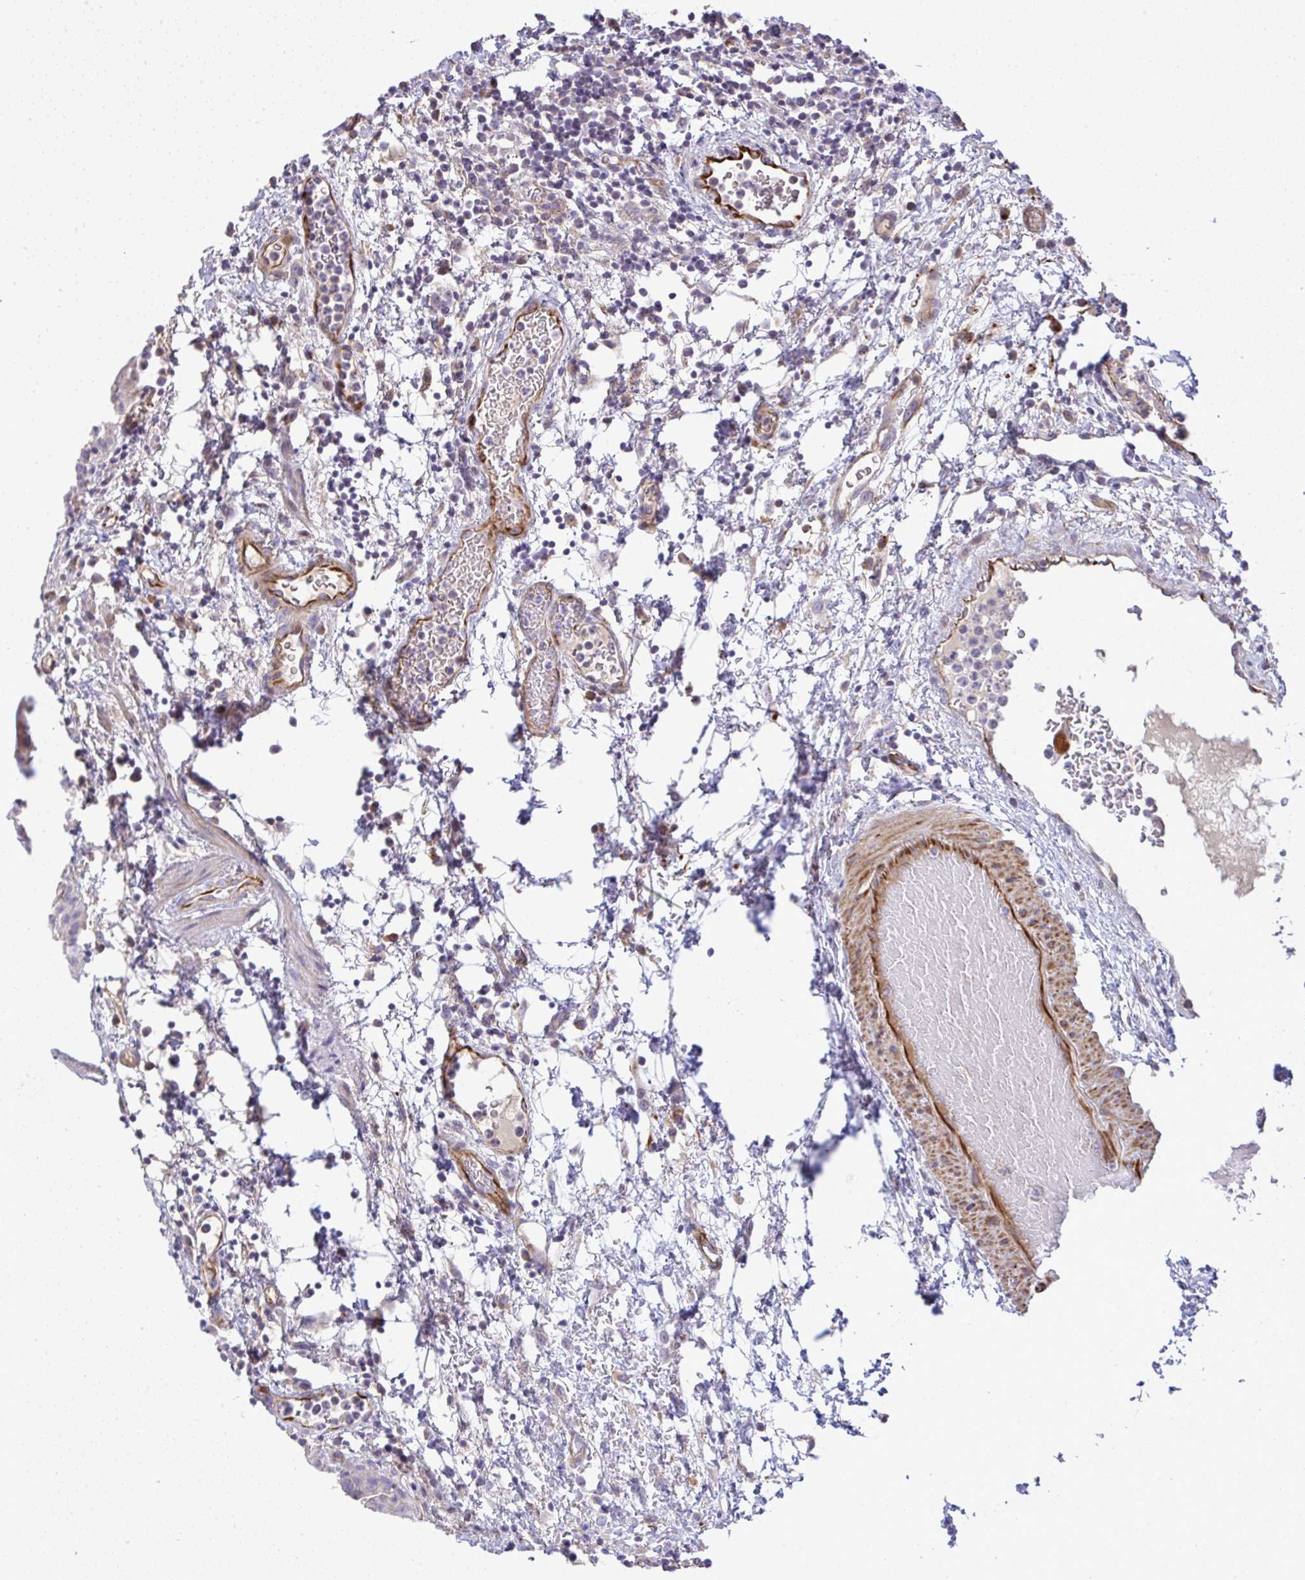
{"staining": {"intensity": "weak", "quantity": "25%-75%", "location": "cytoplasmic/membranous"}, "tissue": "urinary bladder", "cell_type": "Urothelial cells", "image_type": "normal", "snomed": [{"axis": "morphology", "description": "Normal tissue, NOS"}, {"axis": "morphology", "description": "Inflammation, NOS"}, {"axis": "topography", "description": "Urinary bladder"}], "caption": "Immunohistochemistry histopathology image of unremarkable human urinary bladder stained for a protein (brown), which exhibits low levels of weak cytoplasmic/membranous positivity in about 25%-75% of urothelial cells.", "gene": "GRID2", "patient": {"sex": "male", "age": 57}}